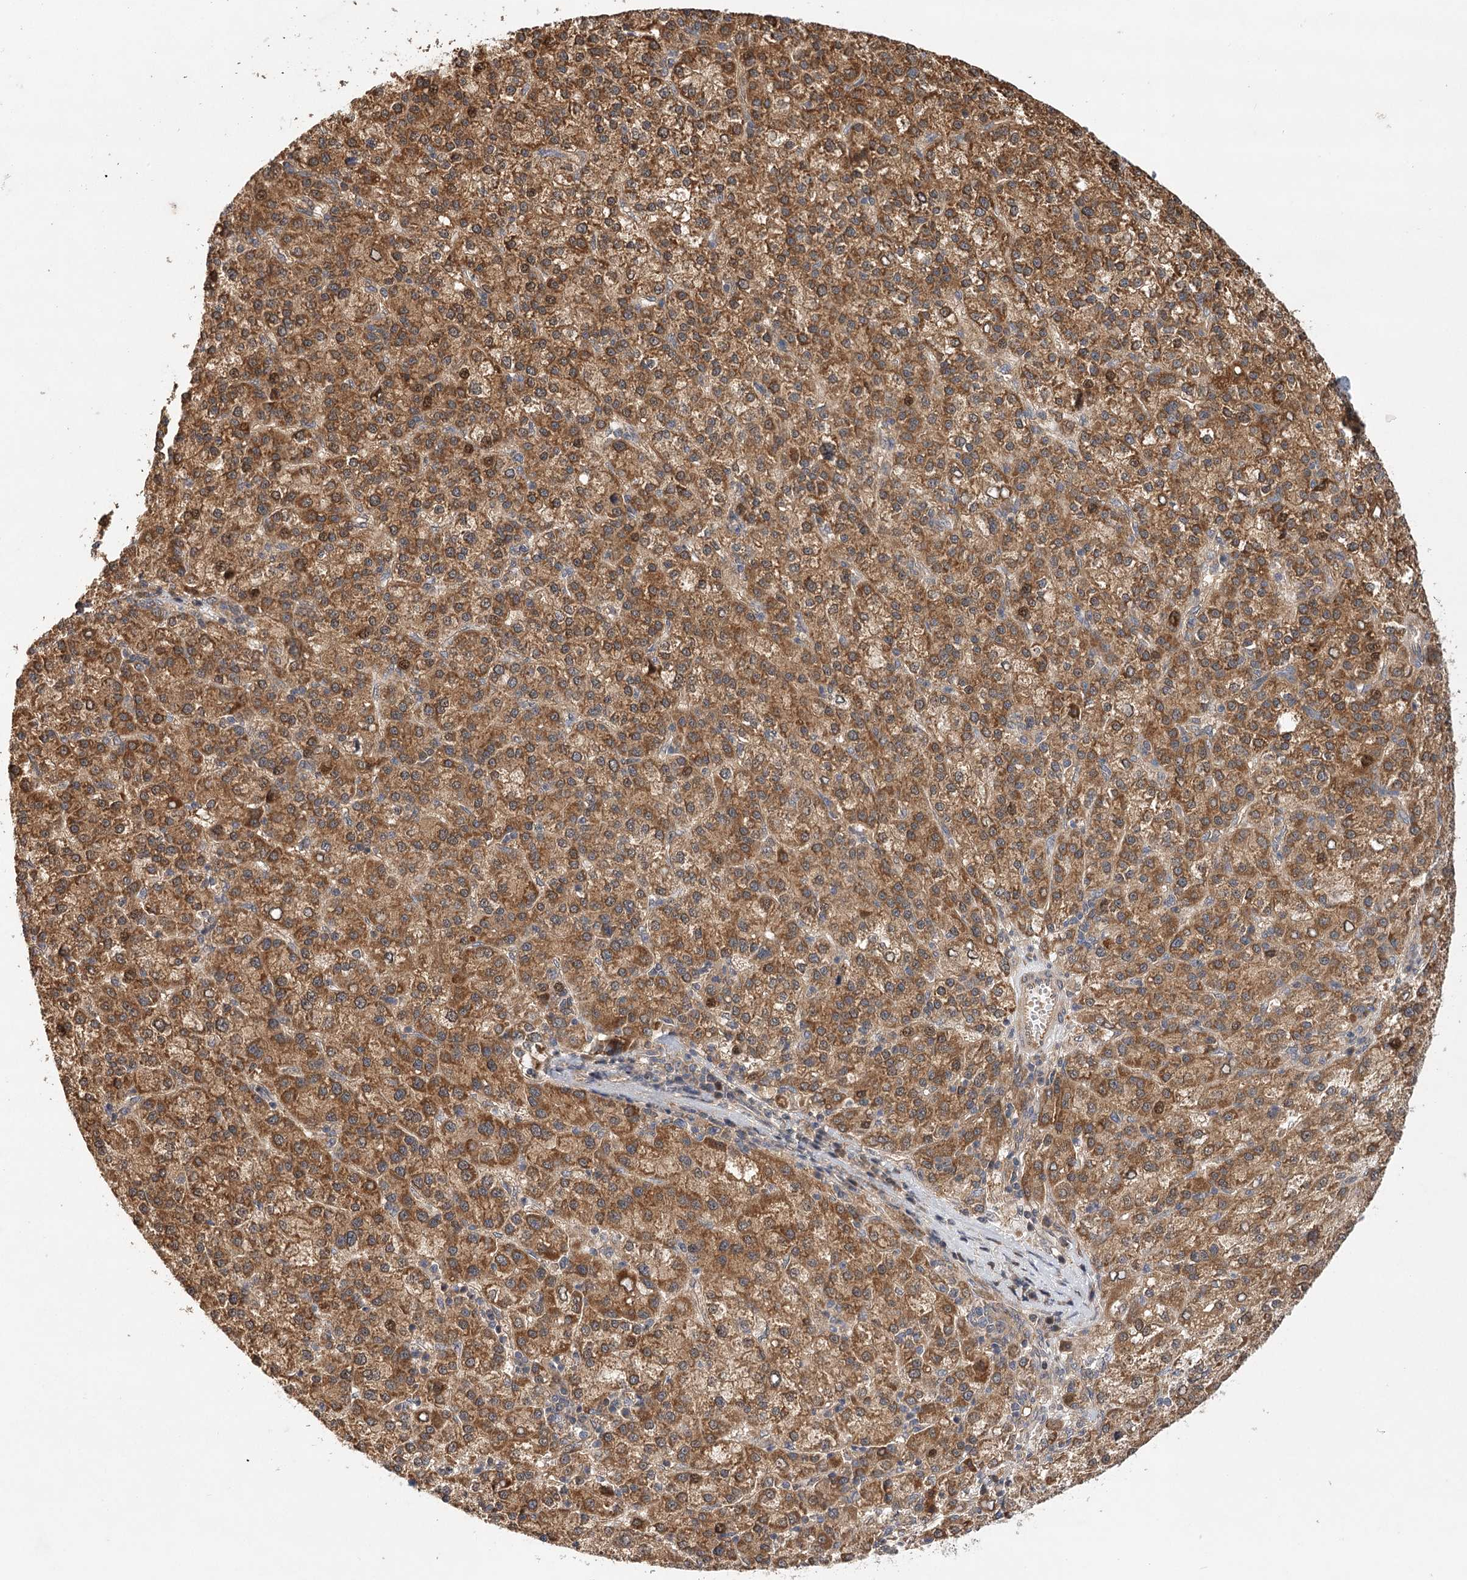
{"staining": {"intensity": "moderate", "quantity": ">75%", "location": "cytoplasmic/membranous"}, "tissue": "liver cancer", "cell_type": "Tumor cells", "image_type": "cancer", "snomed": [{"axis": "morphology", "description": "Carcinoma, Hepatocellular, NOS"}, {"axis": "topography", "description": "Liver"}], "caption": "A medium amount of moderate cytoplasmic/membranous expression is appreciated in about >75% of tumor cells in liver hepatocellular carcinoma tissue. Using DAB (brown) and hematoxylin (blue) stains, captured at high magnification using brightfield microscopy.", "gene": "LSS", "patient": {"sex": "female", "age": 58}}